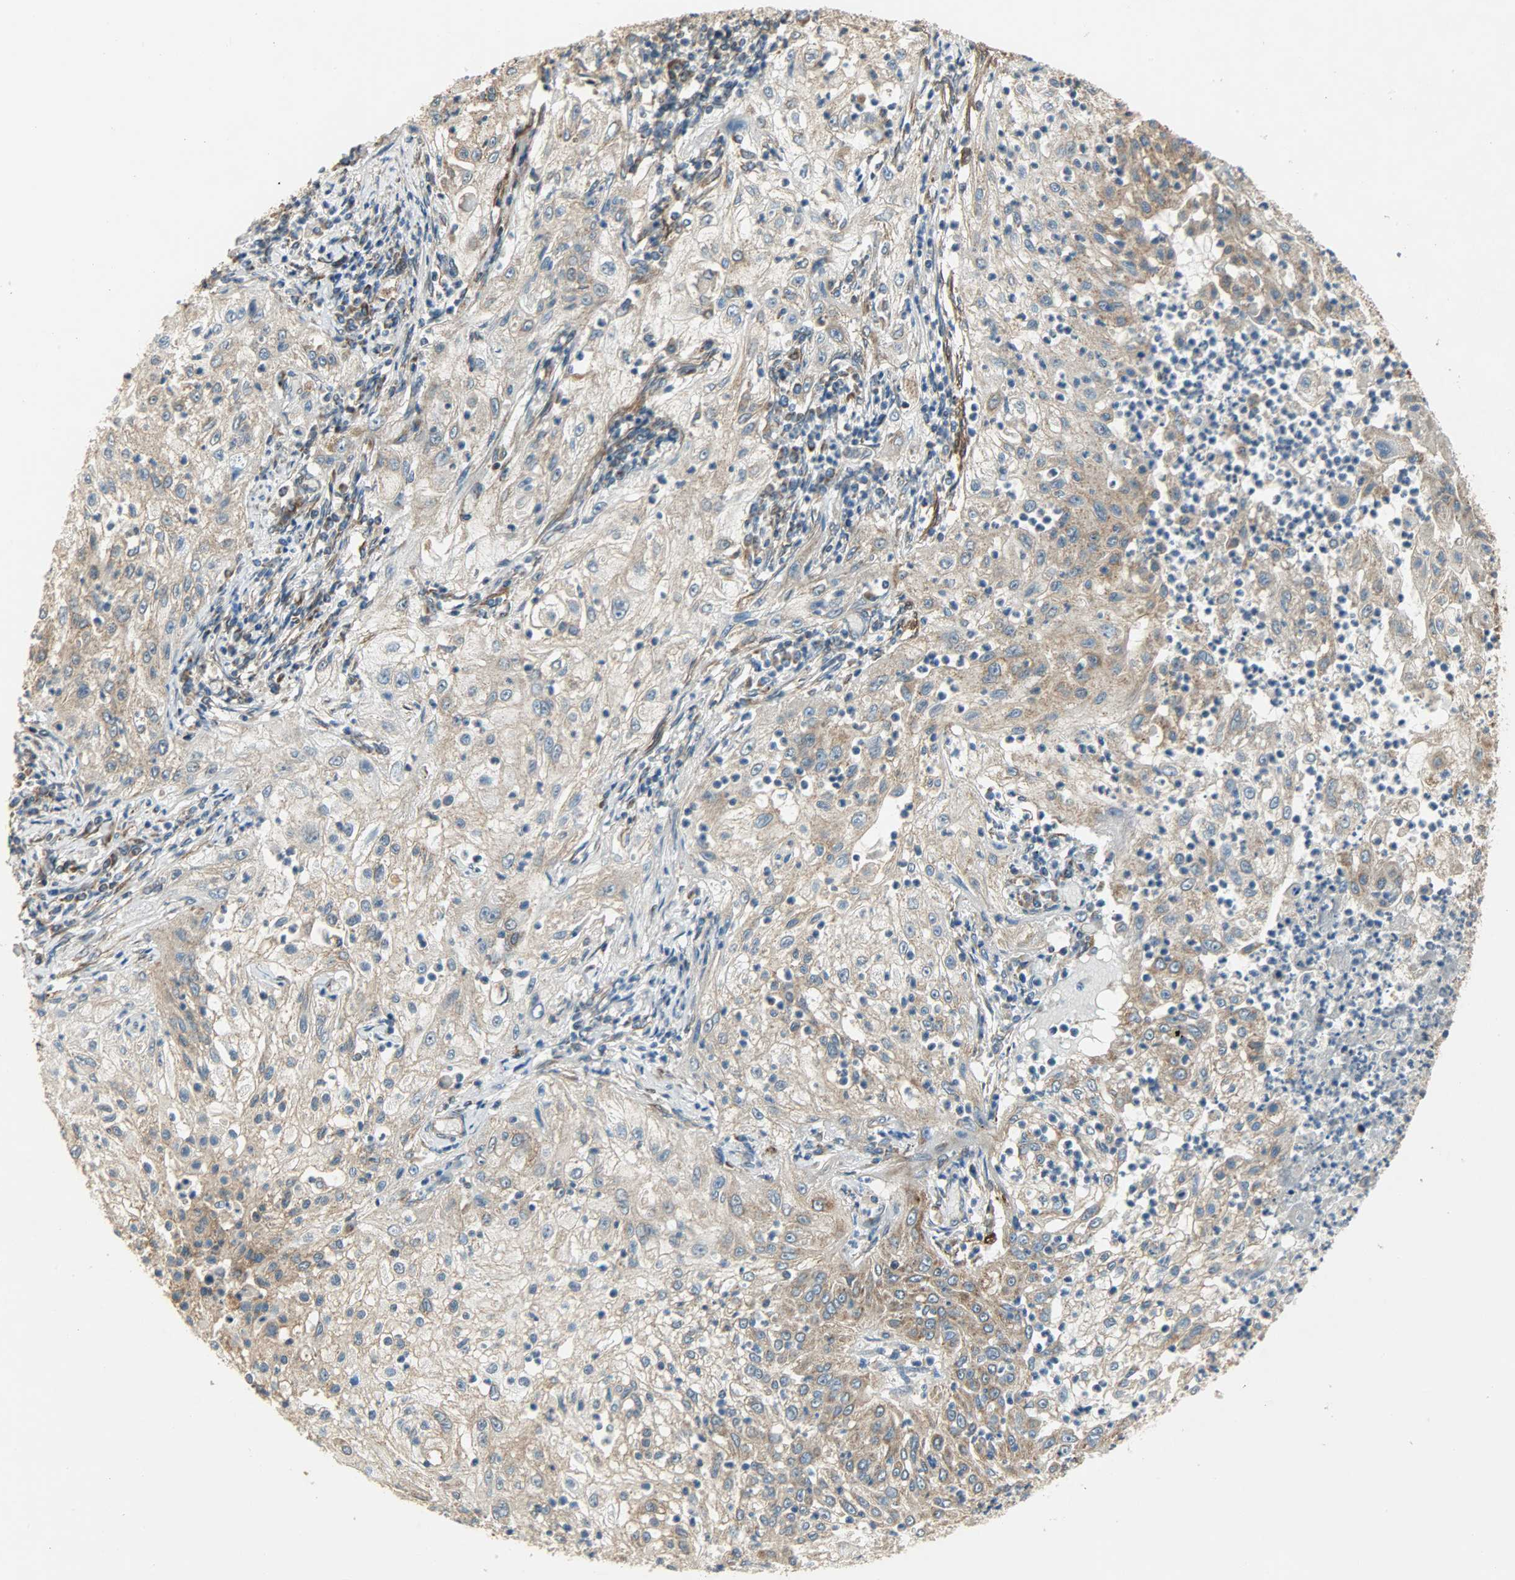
{"staining": {"intensity": "moderate", "quantity": ">75%", "location": "cytoplasmic/membranous"}, "tissue": "lung cancer", "cell_type": "Tumor cells", "image_type": "cancer", "snomed": [{"axis": "morphology", "description": "Inflammation, NOS"}, {"axis": "morphology", "description": "Squamous cell carcinoma, NOS"}, {"axis": "topography", "description": "Lymph node"}, {"axis": "topography", "description": "Soft tissue"}, {"axis": "topography", "description": "Lung"}], "caption": "Tumor cells reveal moderate cytoplasmic/membranous expression in about >75% of cells in lung squamous cell carcinoma.", "gene": "C1orf198", "patient": {"sex": "male", "age": 66}}